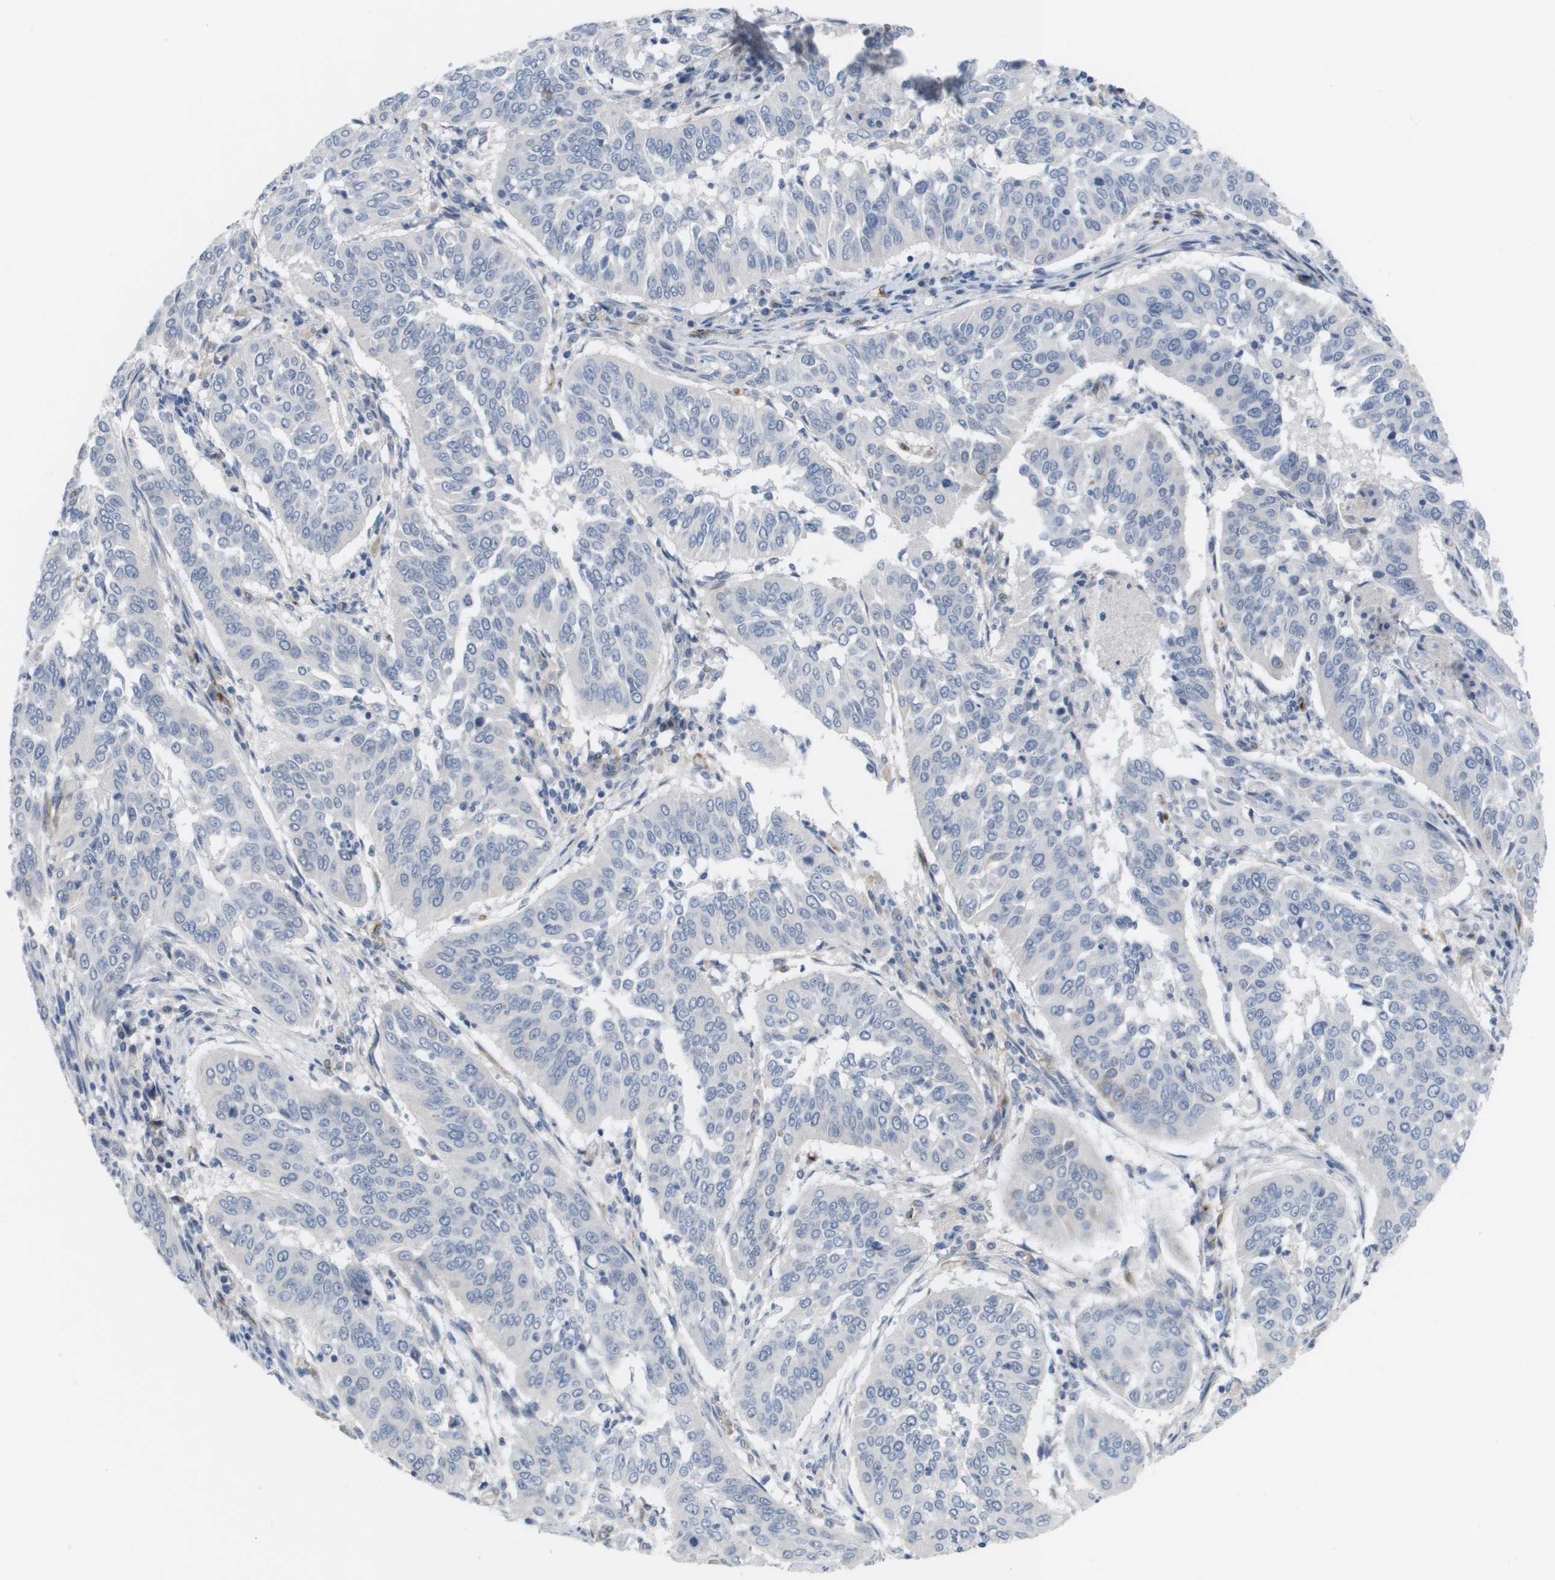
{"staining": {"intensity": "negative", "quantity": "none", "location": "none"}, "tissue": "cervical cancer", "cell_type": "Tumor cells", "image_type": "cancer", "snomed": [{"axis": "morphology", "description": "Normal tissue, NOS"}, {"axis": "morphology", "description": "Squamous cell carcinoma, NOS"}, {"axis": "topography", "description": "Cervix"}], "caption": "A high-resolution photomicrograph shows immunohistochemistry staining of cervical squamous cell carcinoma, which demonstrates no significant staining in tumor cells. (DAB IHC with hematoxylin counter stain).", "gene": "ANGPT2", "patient": {"sex": "female", "age": 39}}